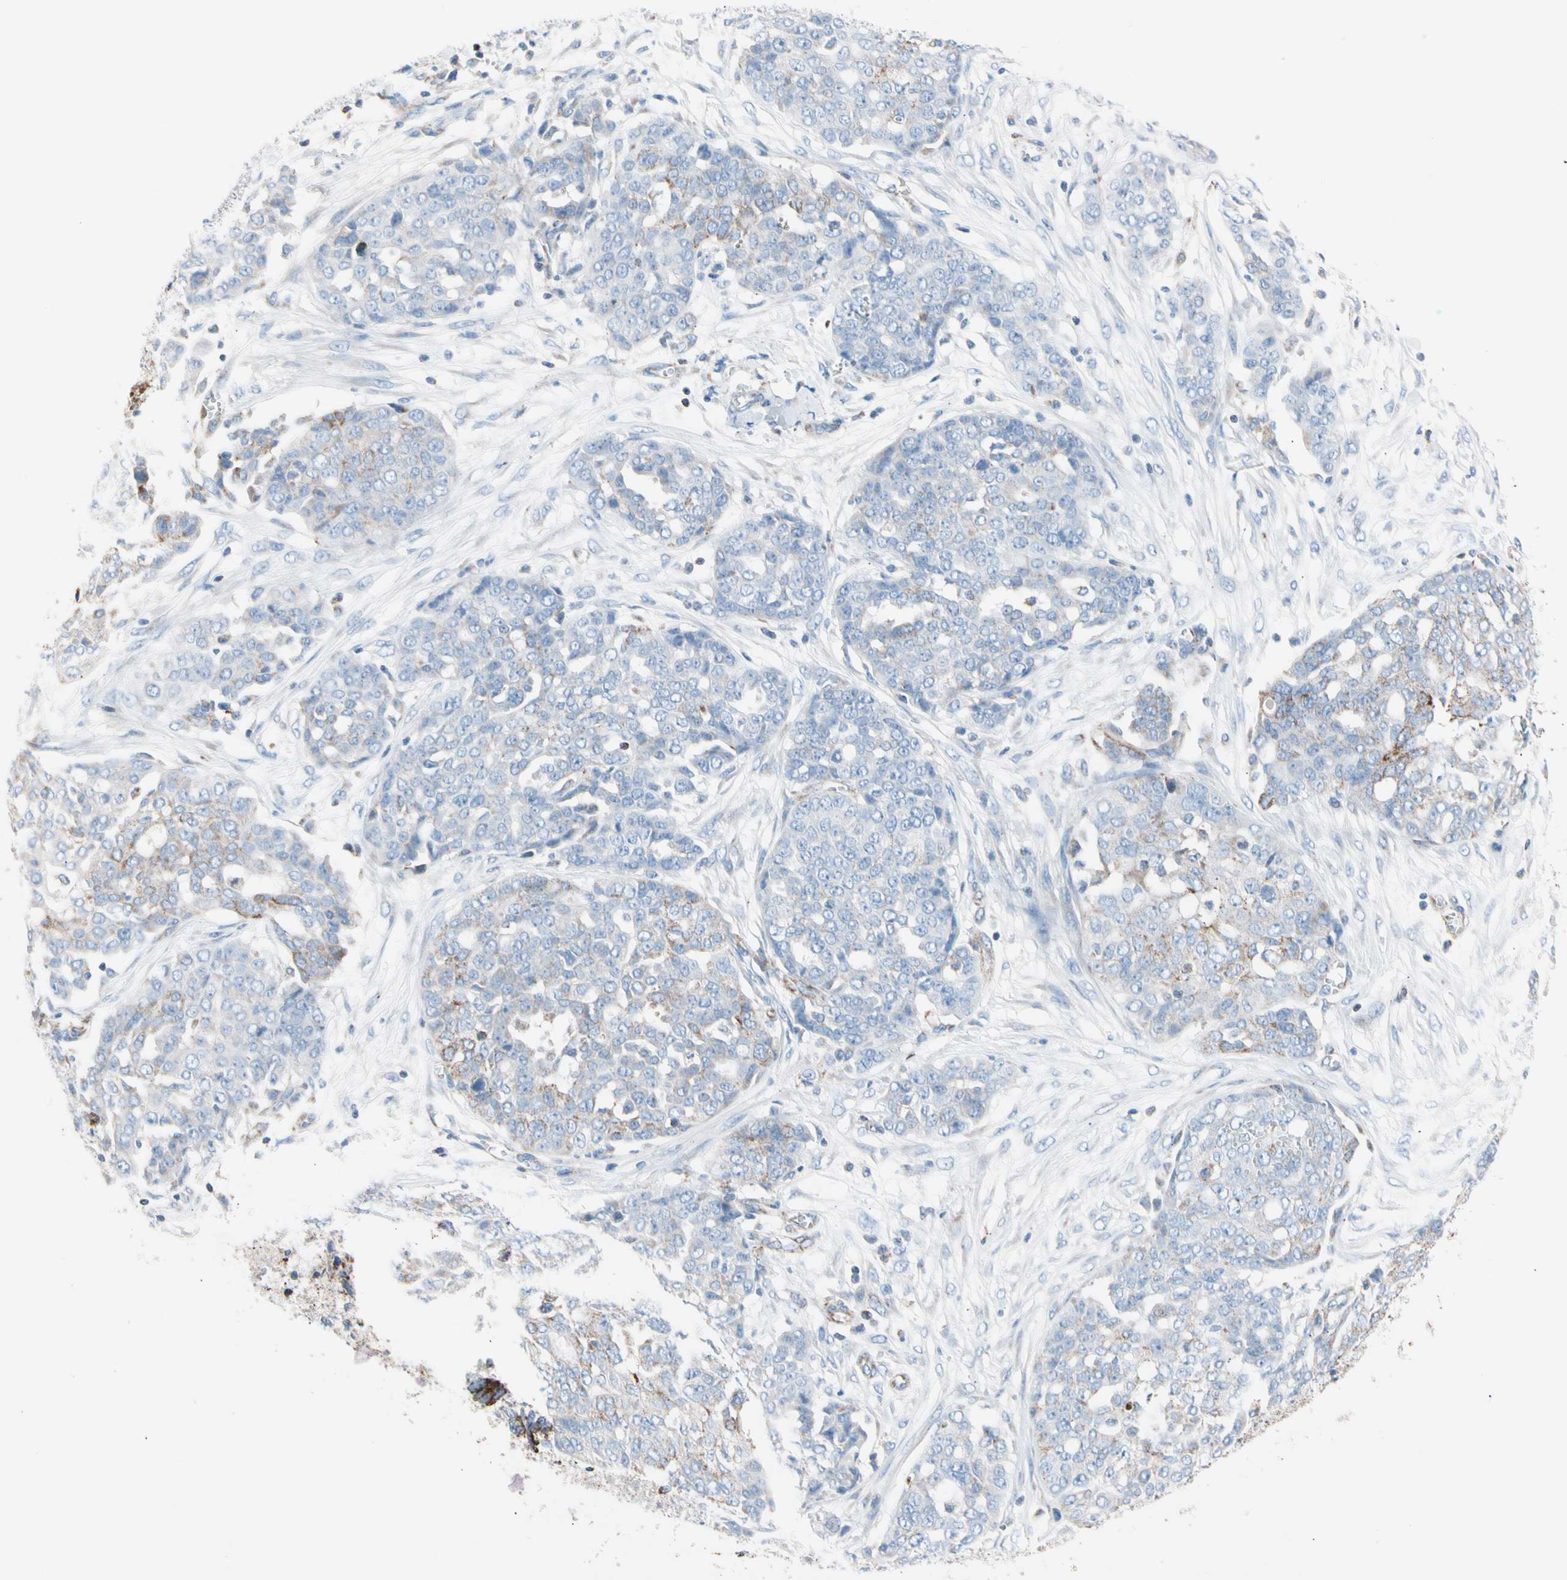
{"staining": {"intensity": "moderate", "quantity": "<25%", "location": "cytoplasmic/membranous"}, "tissue": "ovarian cancer", "cell_type": "Tumor cells", "image_type": "cancer", "snomed": [{"axis": "morphology", "description": "Cystadenocarcinoma, serous, NOS"}, {"axis": "topography", "description": "Soft tissue"}, {"axis": "topography", "description": "Ovary"}], "caption": "Ovarian serous cystadenocarcinoma was stained to show a protein in brown. There is low levels of moderate cytoplasmic/membranous staining in about <25% of tumor cells.", "gene": "HK1", "patient": {"sex": "female", "age": 57}}